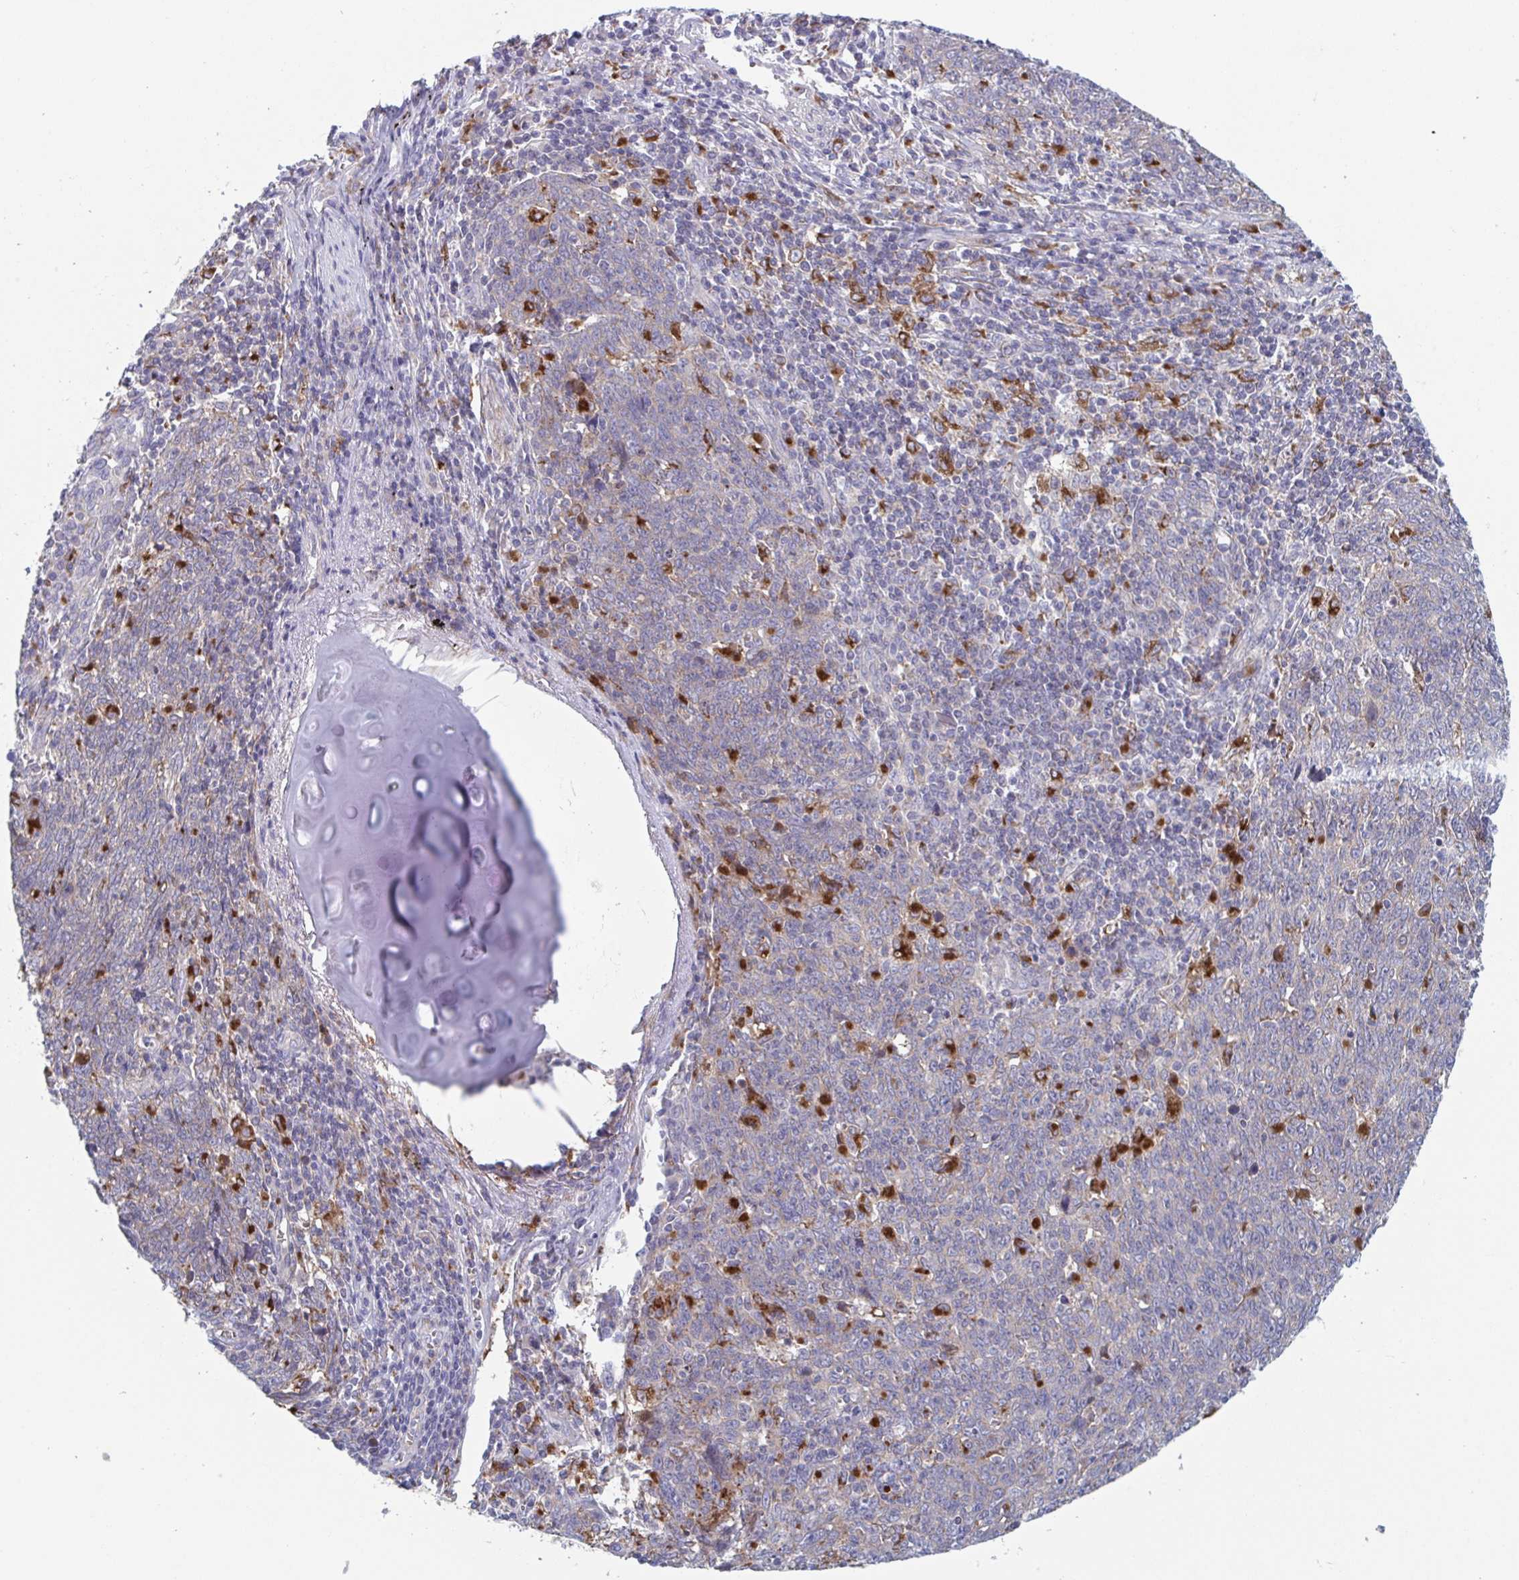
{"staining": {"intensity": "negative", "quantity": "none", "location": "none"}, "tissue": "lung cancer", "cell_type": "Tumor cells", "image_type": "cancer", "snomed": [{"axis": "morphology", "description": "Squamous cell carcinoma, NOS"}, {"axis": "topography", "description": "Lung"}], "caption": "High power microscopy micrograph of an immunohistochemistry photomicrograph of squamous cell carcinoma (lung), revealing no significant positivity in tumor cells.", "gene": "NIPSNAP1", "patient": {"sex": "female", "age": 72}}